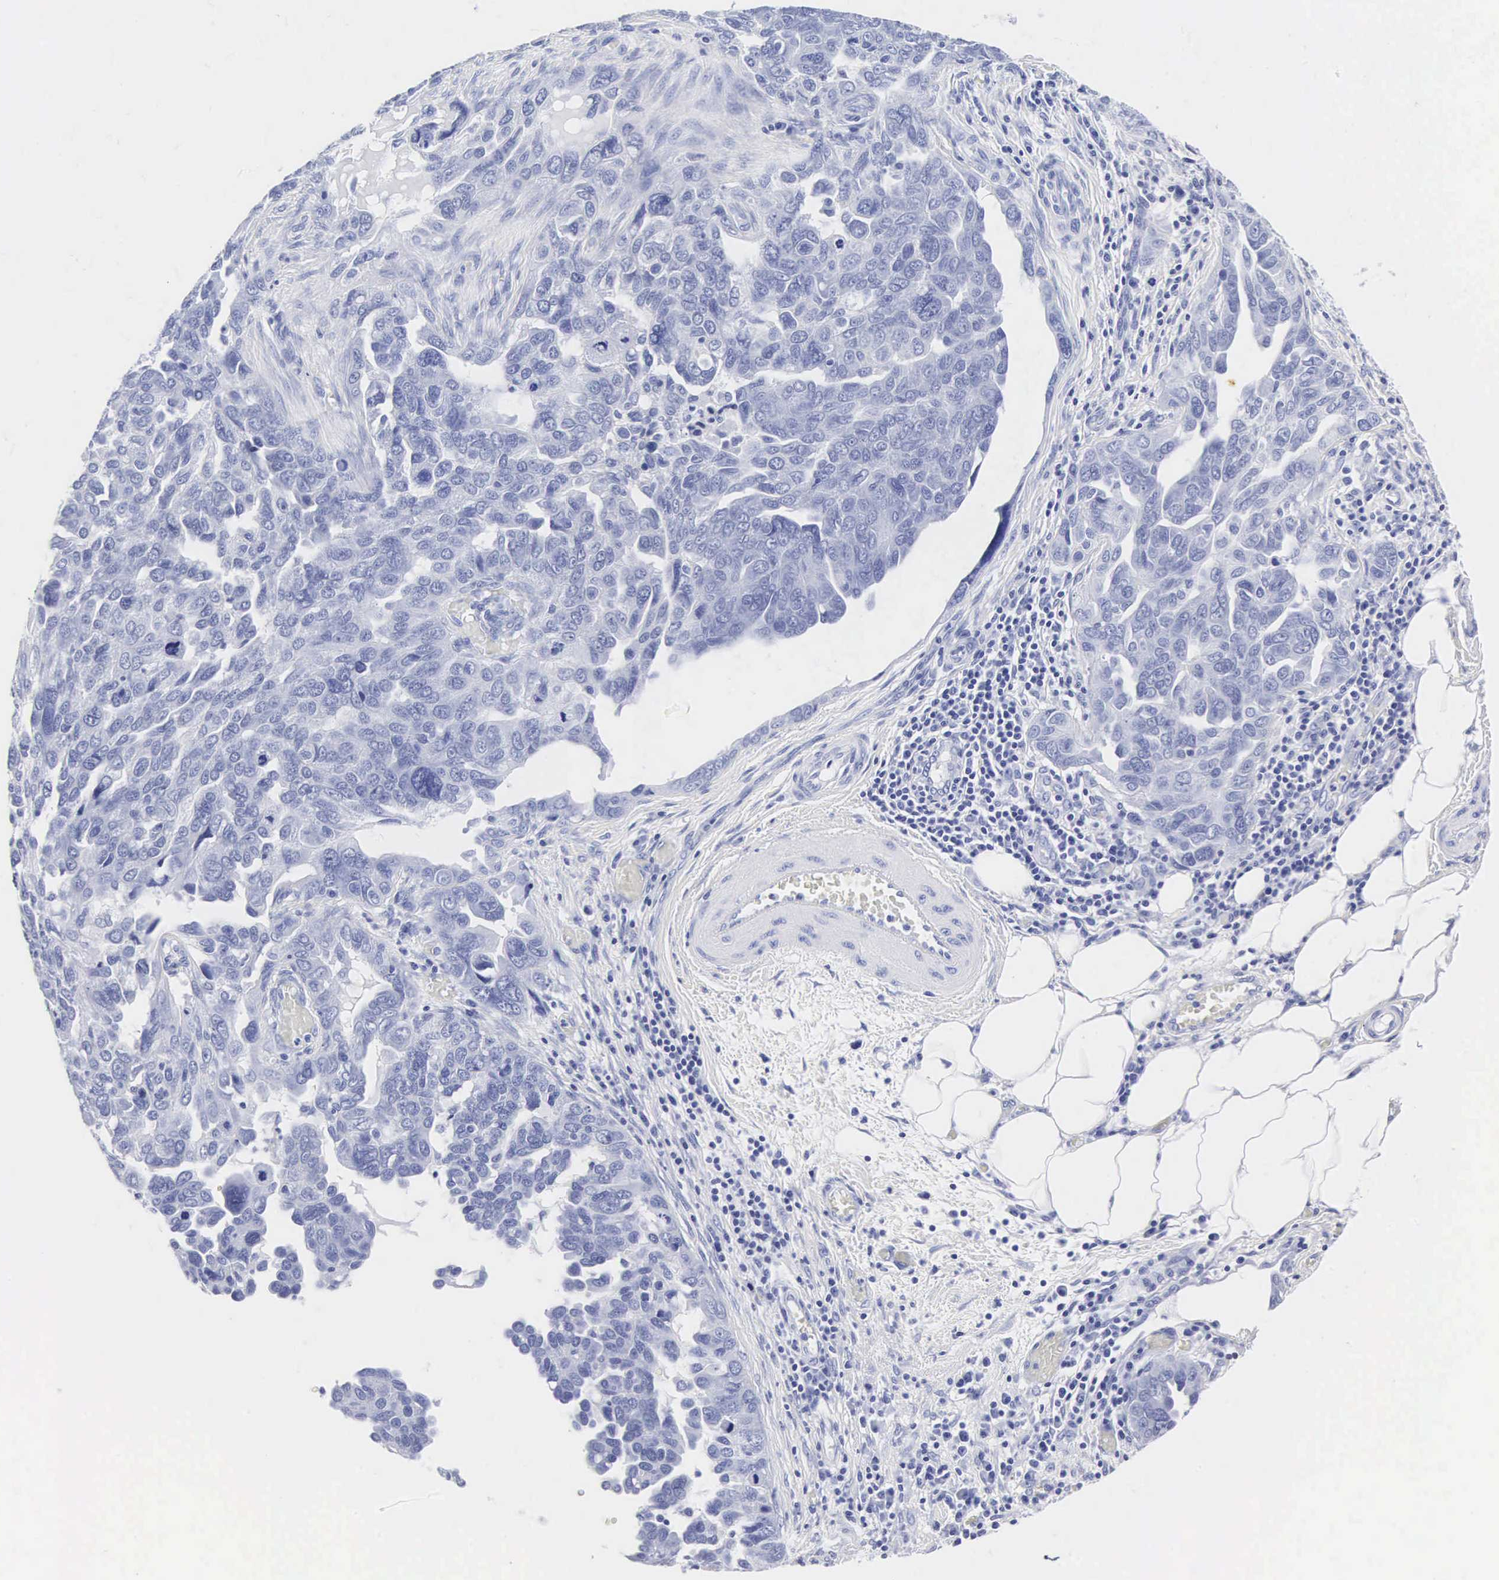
{"staining": {"intensity": "negative", "quantity": "none", "location": "none"}, "tissue": "ovarian cancer", "cell_type": "Tumor cells", "image_type": "cancer", "snomed": [{"axis": "morphology", "description": "Cystadenocarcinoma, serous, NOS"}, {"axis": "topography", "description": "Ovary"}], "caption": "Human ovarian cancer (serous cystadenocarcinoma) stained for a protein using immunohistochemistry shows no positivity in tumor cells.", "gene": "INS", "patient": {"sex": "female", "age": 64}}